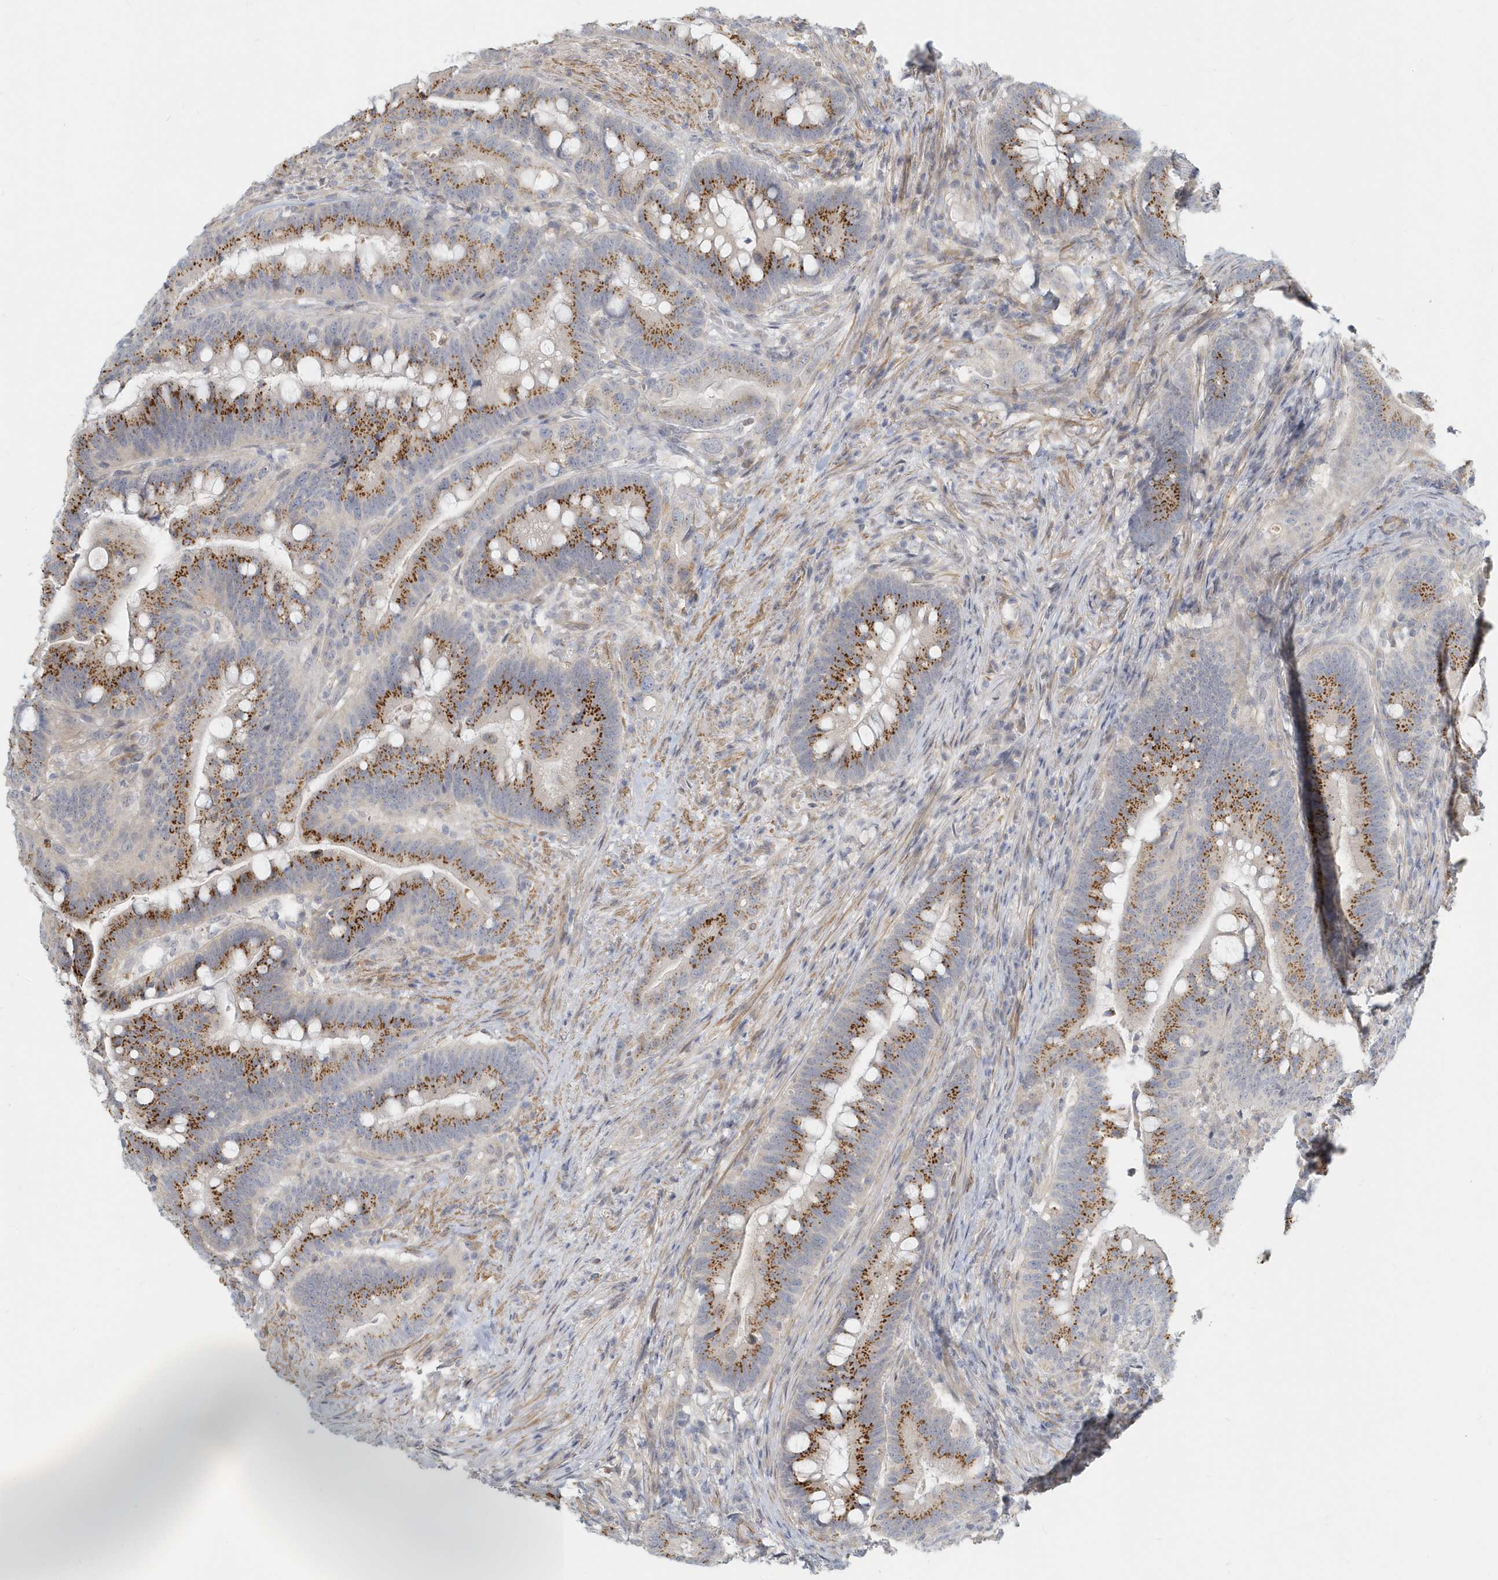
{"staining": {"intensity": "strong", "quantity": "25%-75%", "location": "cytoplasmic/membranous"}, "tissue": "colorectal cancer", "cell_type": "Tumor cells", "image_type": "cancer", "snomed": [{"axis": "morphology", "description": "Adenocarcinoma, NOS"}, {"axis": "topography", "description": "Colon"}], "caption": "Protein staining of adenocarcinoma (colorectal) tissue shows strong cytoplasmic/membranous expression in approximately 25%-75% of tumor cells.", "gene": "NAPB", "patient": {"sex": "female", "age": 66}}